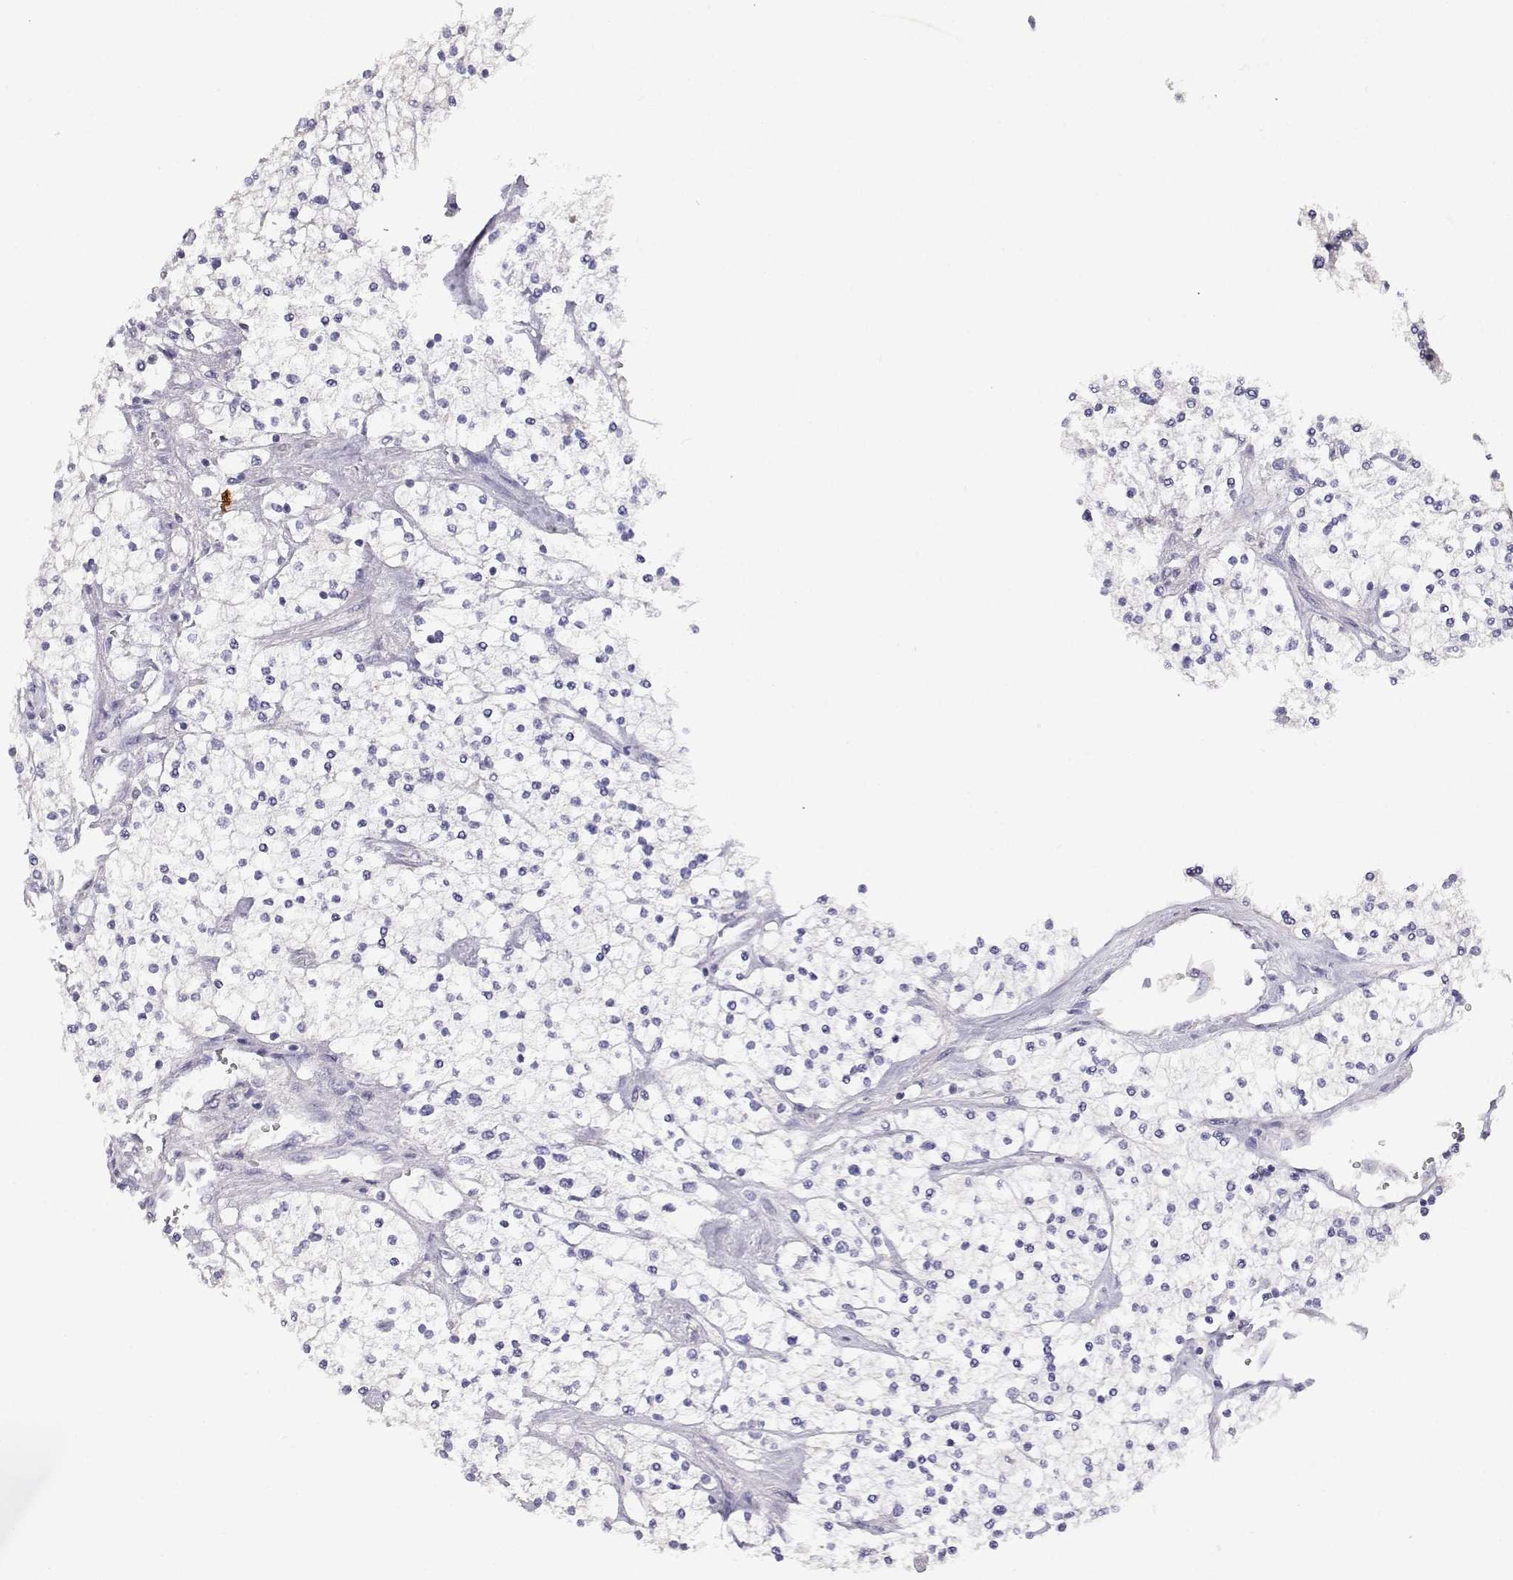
{"staining": {"intensity": "negative", "quantity": "none", "location": "none"}, "tissue": "renal cancer", "cell_type": "Tumor cells", "image_type": "cancer", "snomed": [{"axis": "morphology", "description": "Adenocarcinoma, NOS"}, {"axis": "topography", "description": "Kidney"}], "caption": "The micrograph reveals no staining of tumor cells in renal adenocarcinoma. (Stains: DAB (3,3'-diaminobenzidine) IHC with hematoxylin counter stain, Microscopy: brightfield microscopy at high magnification).", "gene": "CDHR1", "patient": {"sex": "male", "age": 80}}